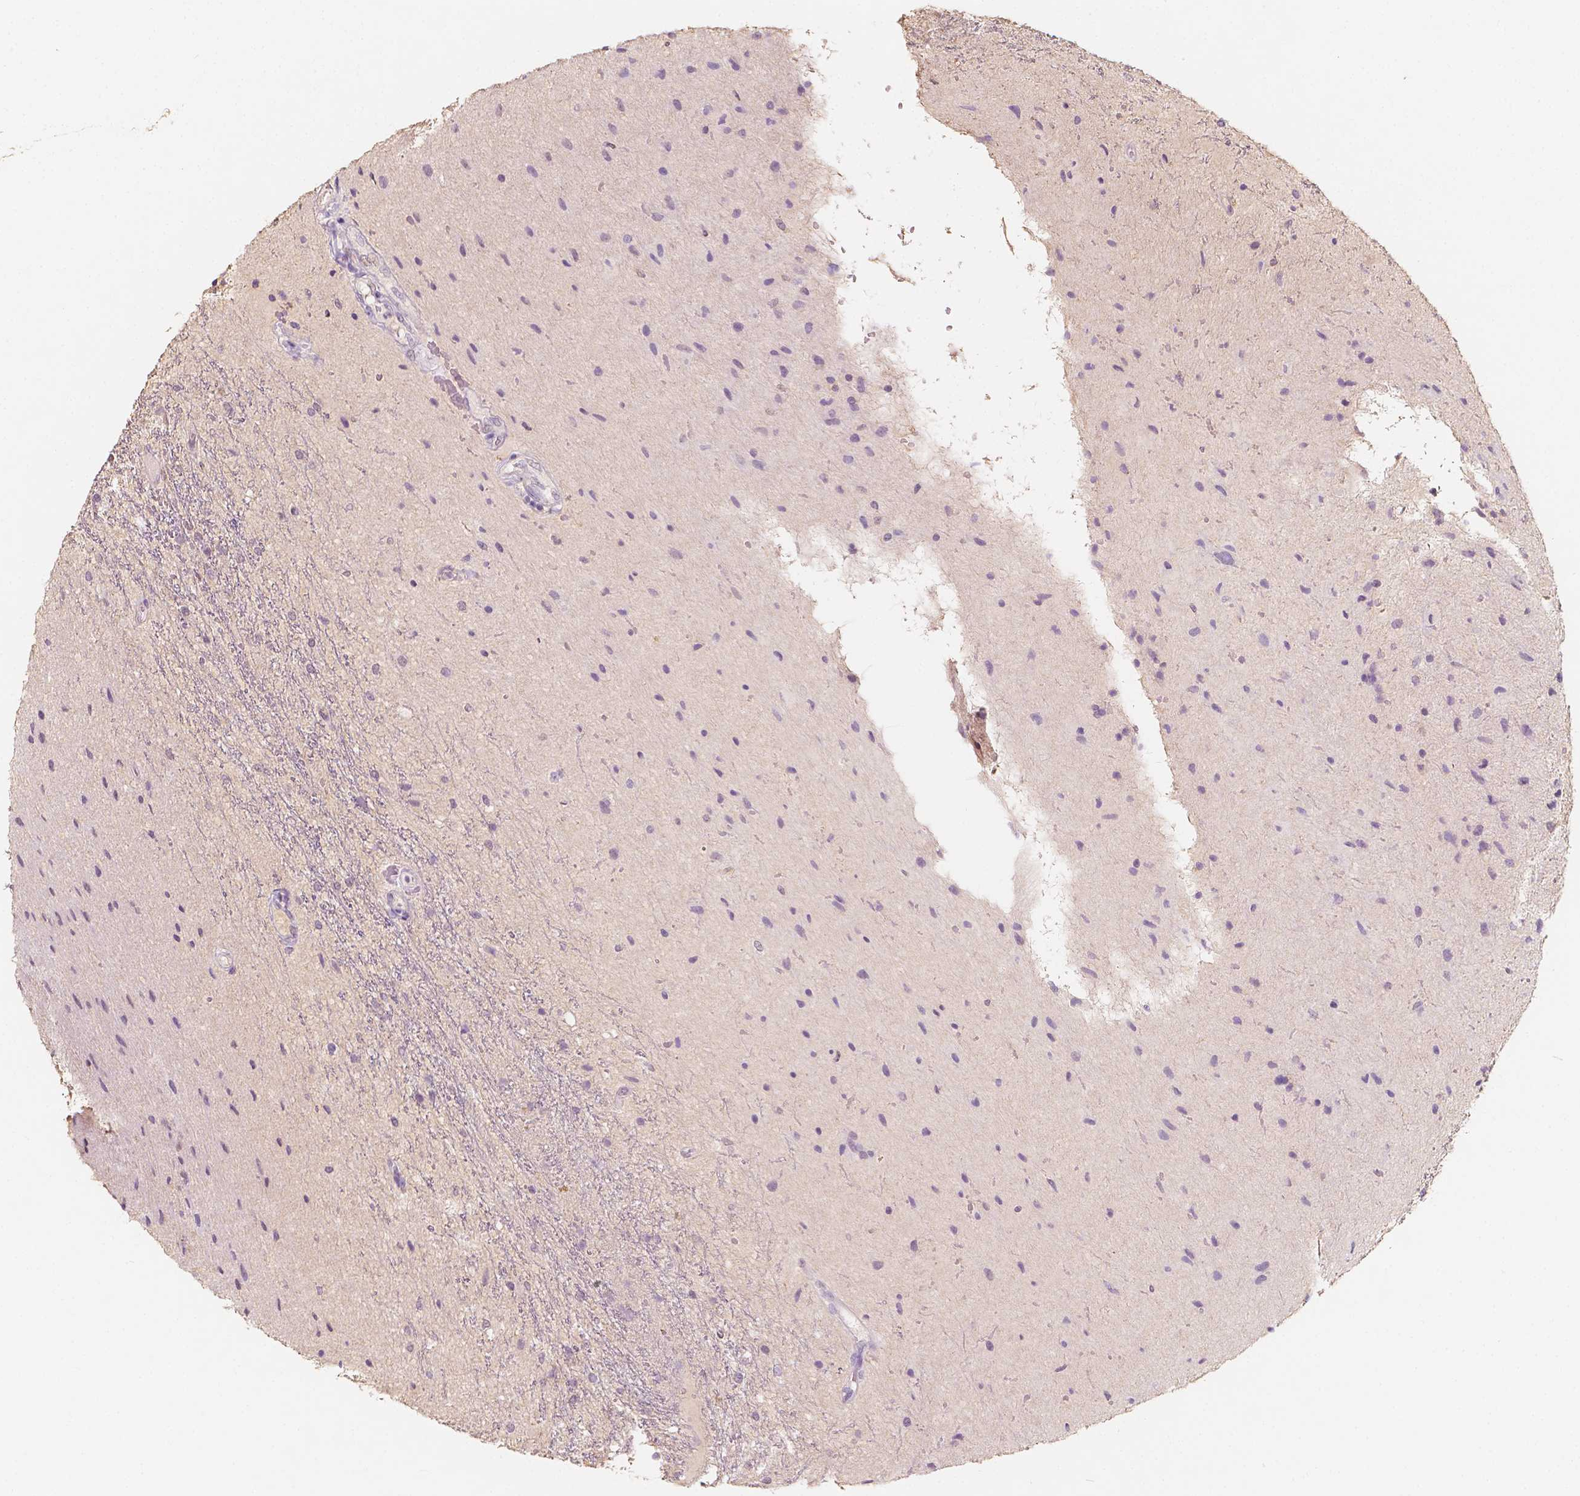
{"staining": {"intensity": "negative", "quantity": "none", "location": "none"}, "tissue": "glioma", "cell_type": "Tumor cells", "image_type": "cancer", "snomed": [{"axis": "morphology", "description": "Glioma, malignant, Low grade"}, {"axis": "topography", "description": "Cerebellum"}], "caption": "Micrograph shows no protein staining in tumor cells of malignant low-grade glioma tissue.", "gene": "SOX15", "patient": {"sex": "female", "age": 14}}